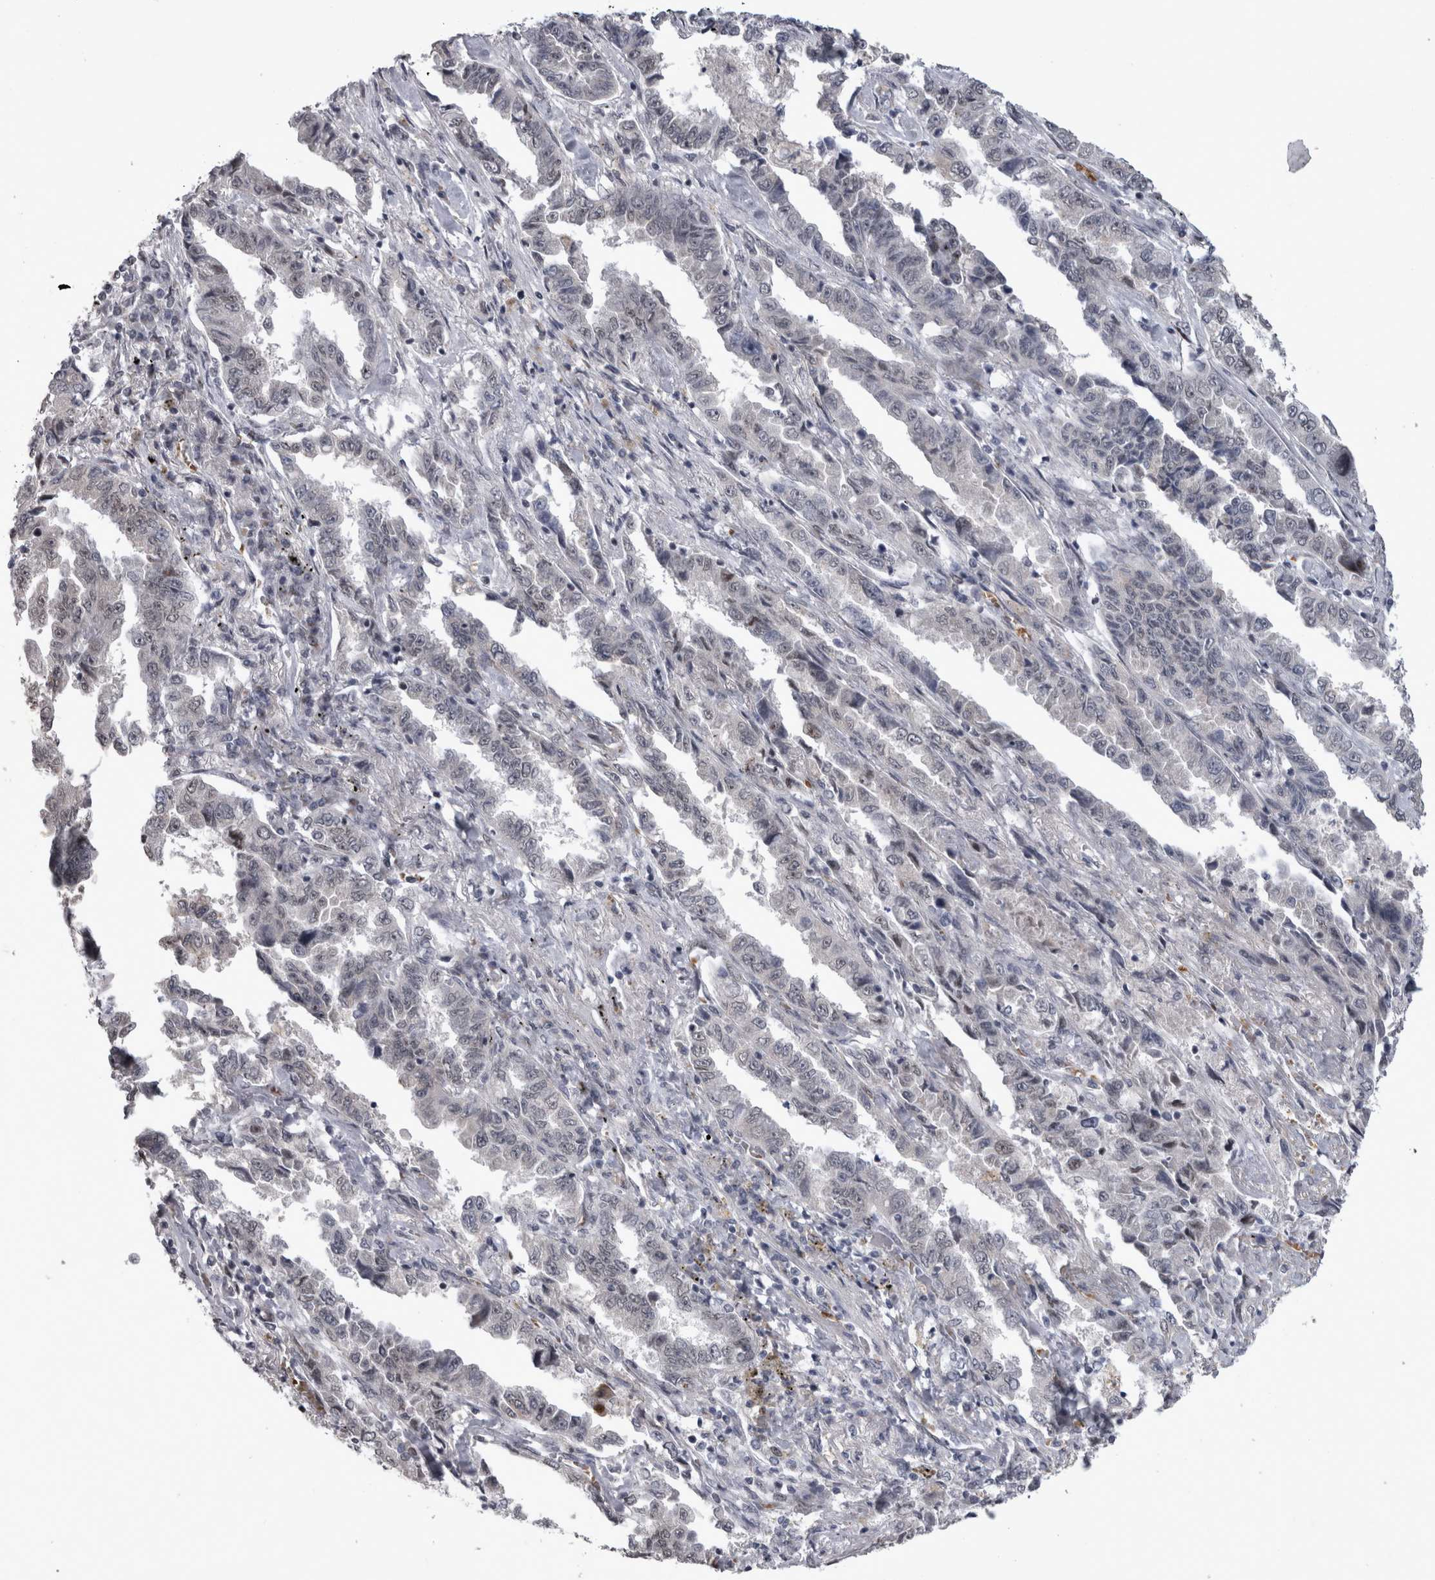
{"staining": {"intensity": "negative", "quantity": "none", "location": "none"}, "tissue": "lung cancer", "cell_type": "Tumor cells", "image_type": "cancer", "snomed": [{"axis": "morphology", "description": "Adenocarcinoma, NOS"}, {"axis": "topography", "description": "Lung"}], "caption": "Tumor cells are negative for protein expression in human adenocarcinoma (lung).", "gene": "IFI44", "patient": {"sex": "female", "age": 51}}